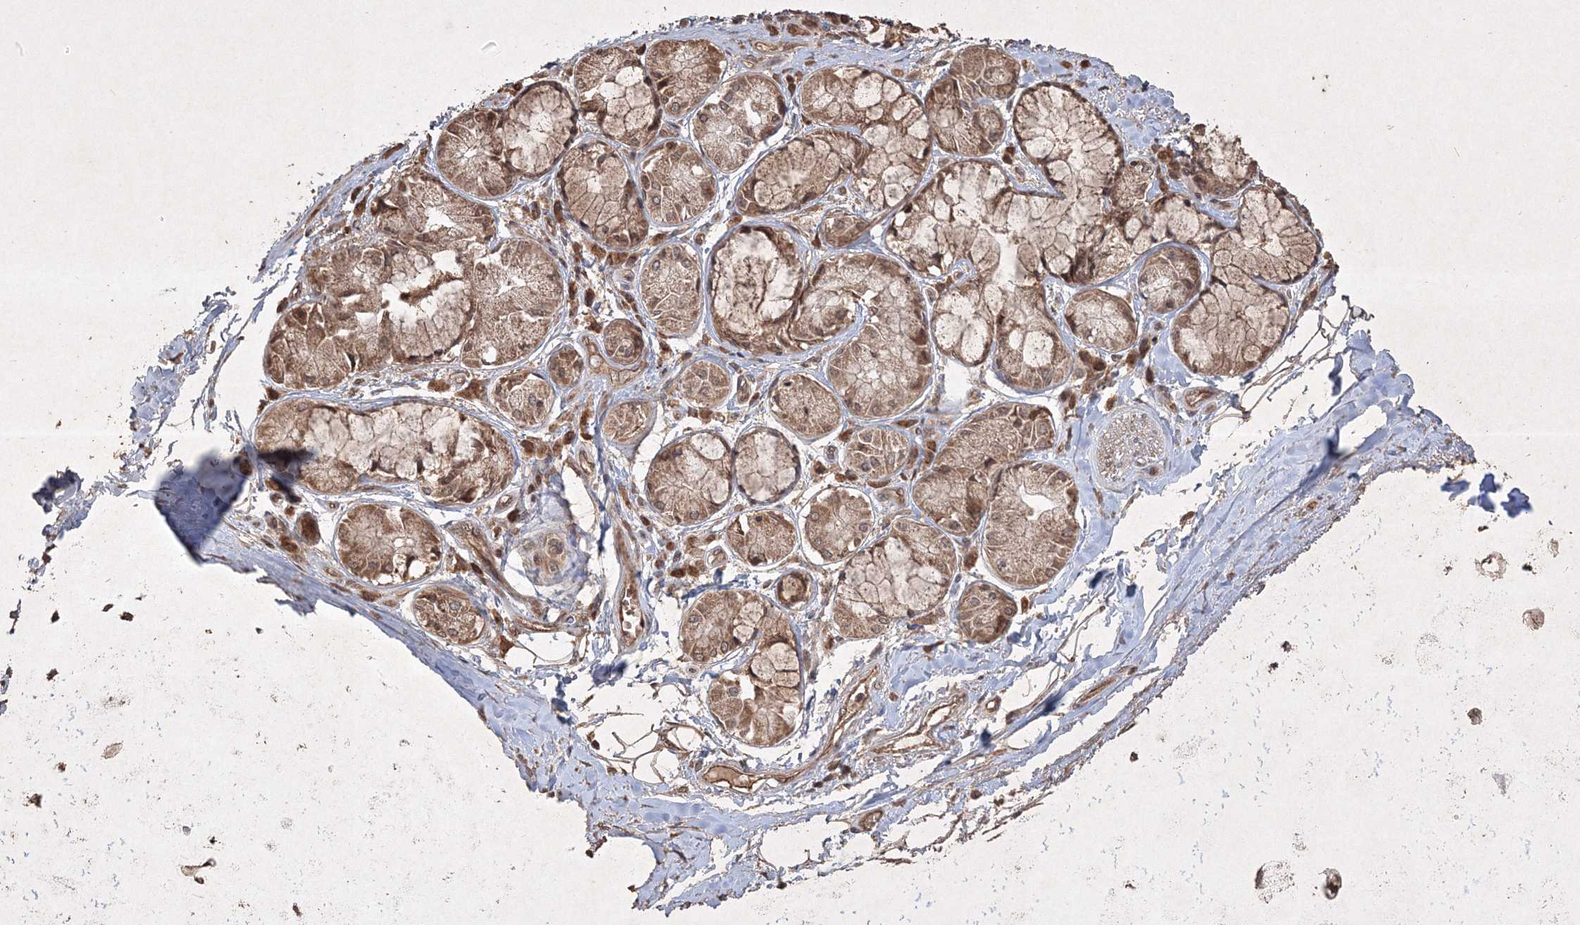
{"staining": {"intensity": "moderate", "quantity": ">75%", "location": "cytoplasmic/membranous,nuclear"}, "tissue": "adipose tissue", "cell_type": "Adipocytes", "image_type": "normal", "snomed": [{"axis": "morphology", "description": "Normal tissue, NOS"}, {"axis": "topography", "description": "Cartilage tissue"}, {"axis": "topography", "description": "Bronchus"}, {"axis": "topography", "description": "Lung"}, {"axis": "topography", "description": "Peripheral nerve tissue"}], "caption": "Immunohistochemistry (IHC) histopathology image of unremarkable adipose tissue: human adipose tissue stained using immunohistochemistry shows medium levels of moderate protein expression localized specifically in the cytoplasmic/membranous,nuclear of adipocytes, appearing as a cytoplasmic/membranous,nuclear brown color.", "gene": "PELI3", "patient": {"sex": "female", "age": 49}}